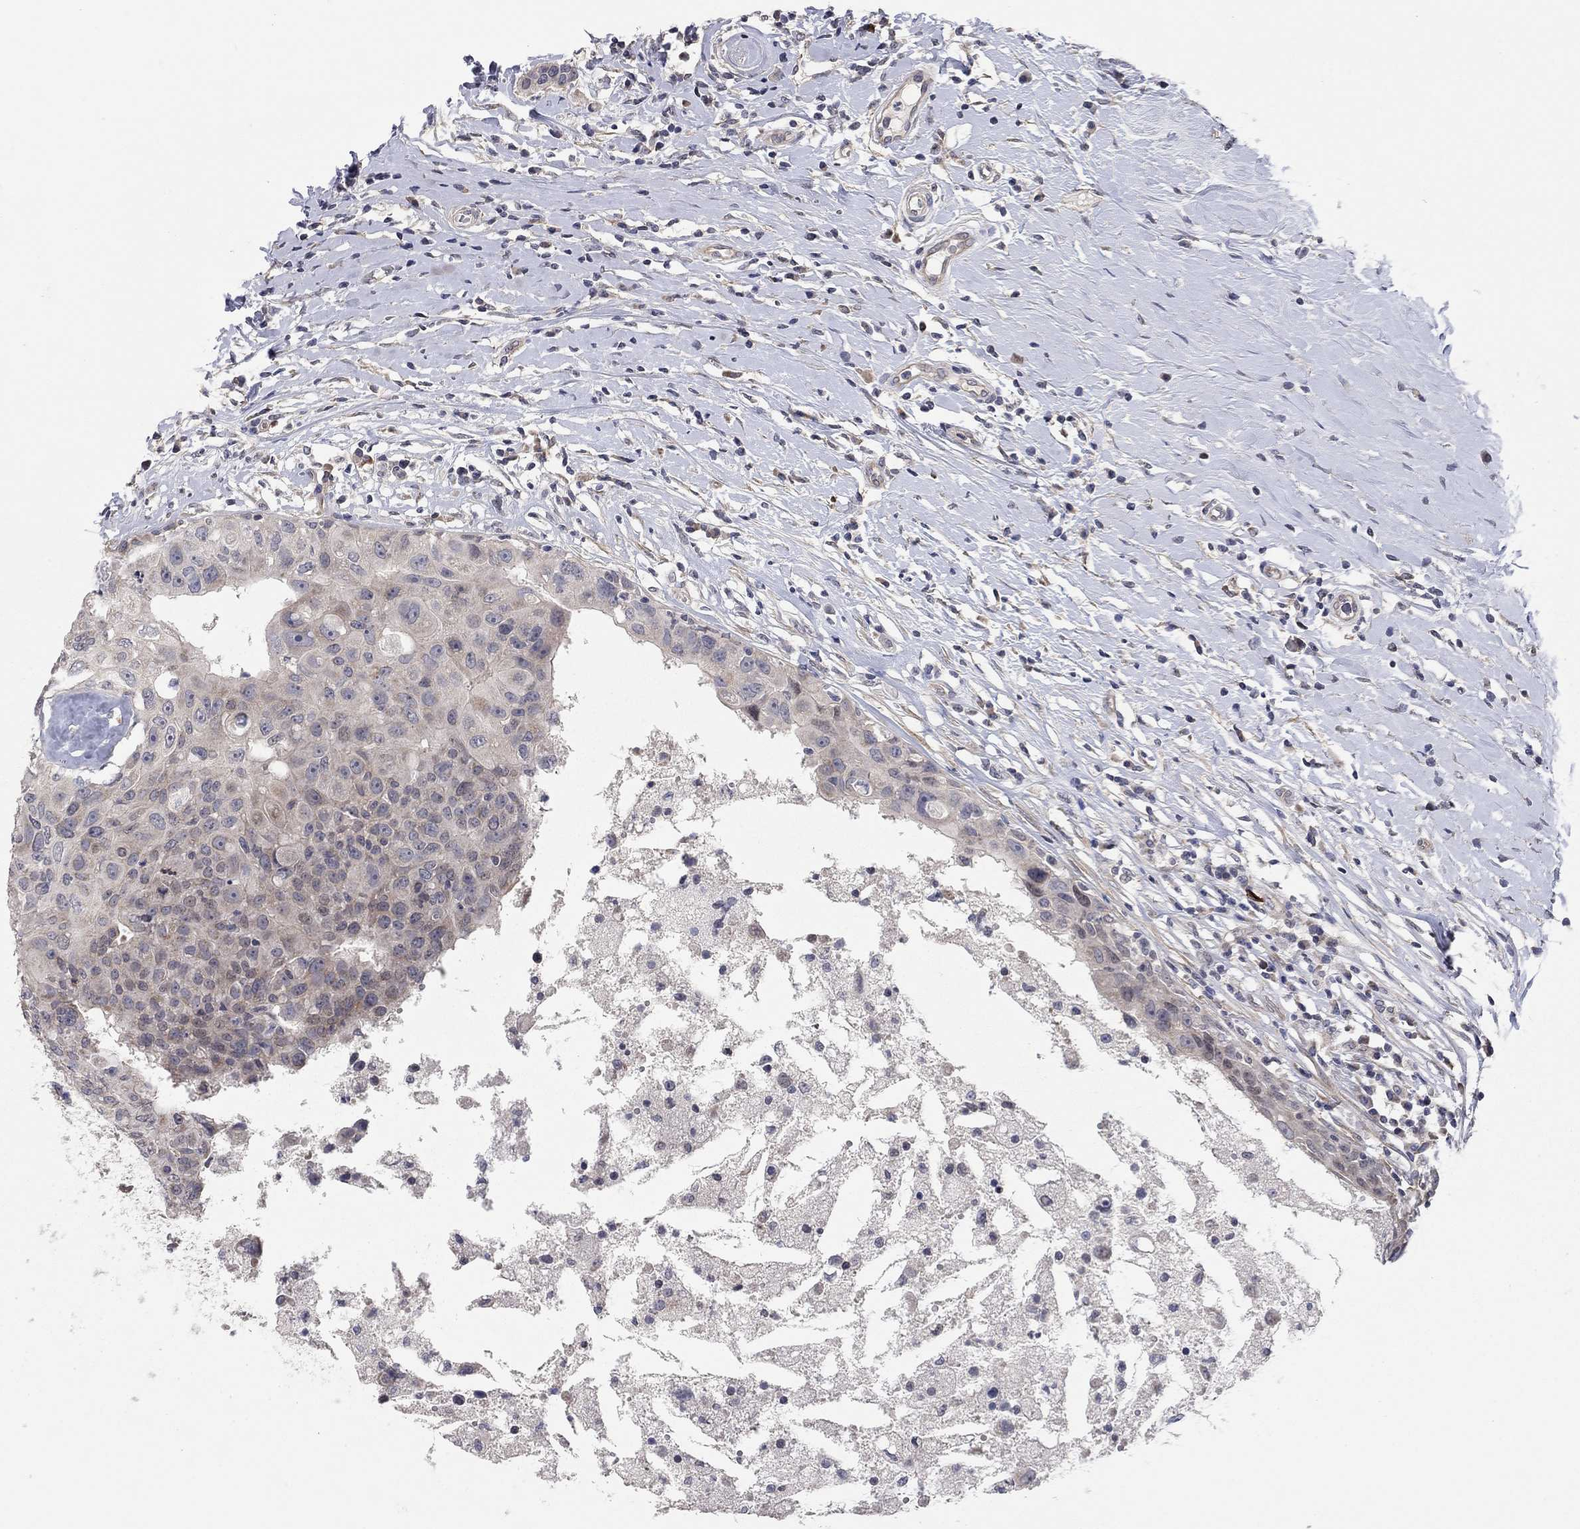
{"staining": {"intensity": "weak", "quantity": "25%-75%", "location": "cytoplasmic/membranous"}, "tissue": "breast cancer", "cell_type": "Tumor cells", "image_type": "cancer", "snomed": [{"axis": "morphology", "description": "Duct carcinoma"}, {"axis": "topography", "description": "Breast"}], "caption": "Immunohistochemistry of human breast cancer exhibits low levels of weak cytoplasmic/membranous expression in about 25%-75% of tumor cells.", "gene": "WASF3", "patient": {"sex": "female", "age": 27}}